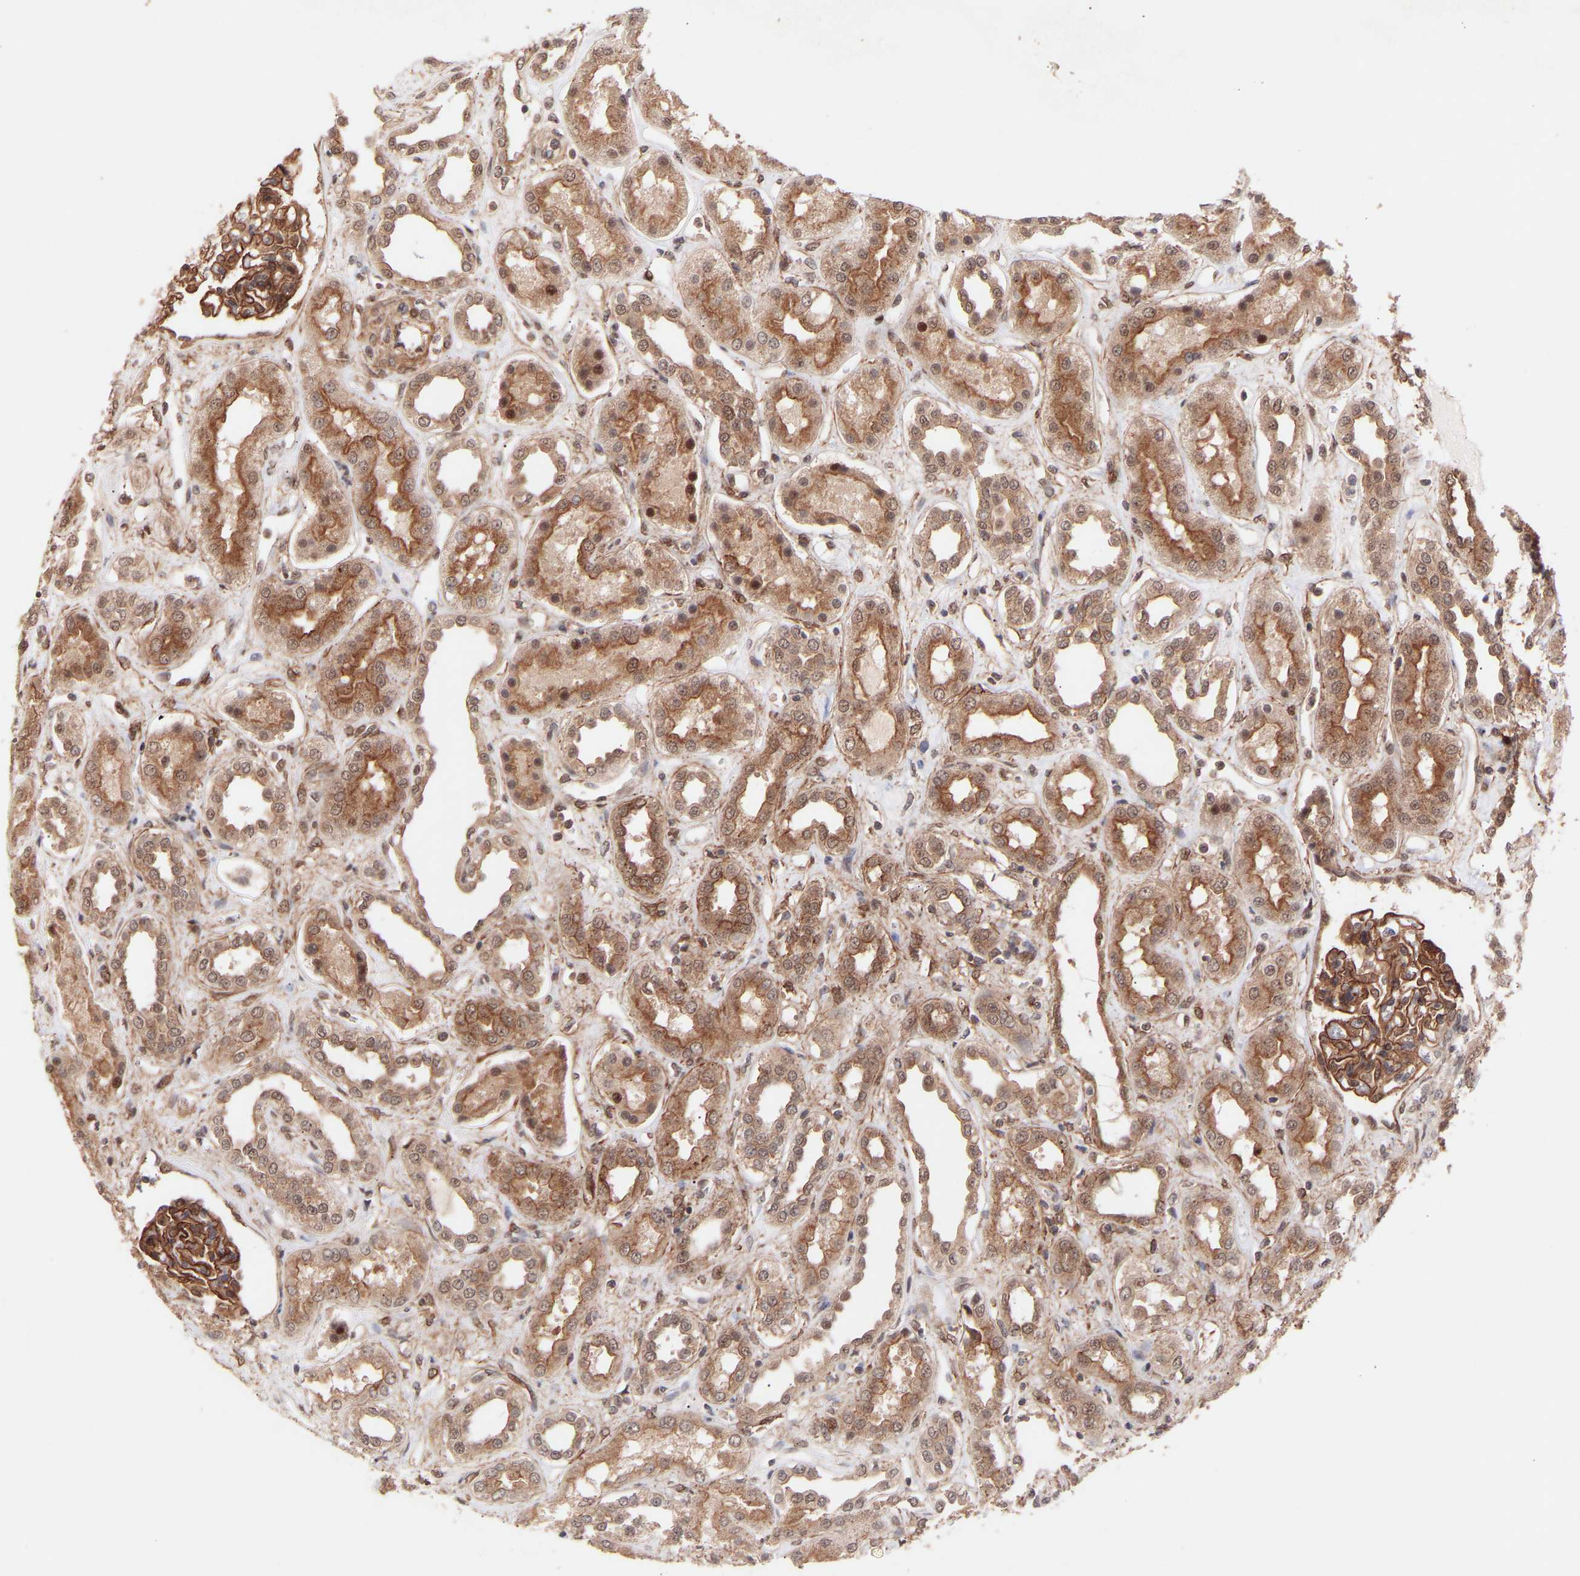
{"staining": {"intensity": "strong", "quantity": ">75%", "location": "cytoplasmic/membranous"}, "tissue": "kidney", "cell_type": "Cells in glomeruli", "image_type": "normal", "snomed": [{"axis": "morphology", "description": "Normal tissue, NOS"}, {"axis": "topography", "description": "Kidney"}], "caption": "A high-resolution photomicrograph shows immunohistochemistry staining of unremarkable kidney, which reveals strong cytoplasmic/membranous staining in about >75% of cells in glomeruli. (brown staining indicates protein expression, while blue staining denotes nuclei).", "gene": "PDLIM5", "patient": {"sex": "male", "age": 59}}